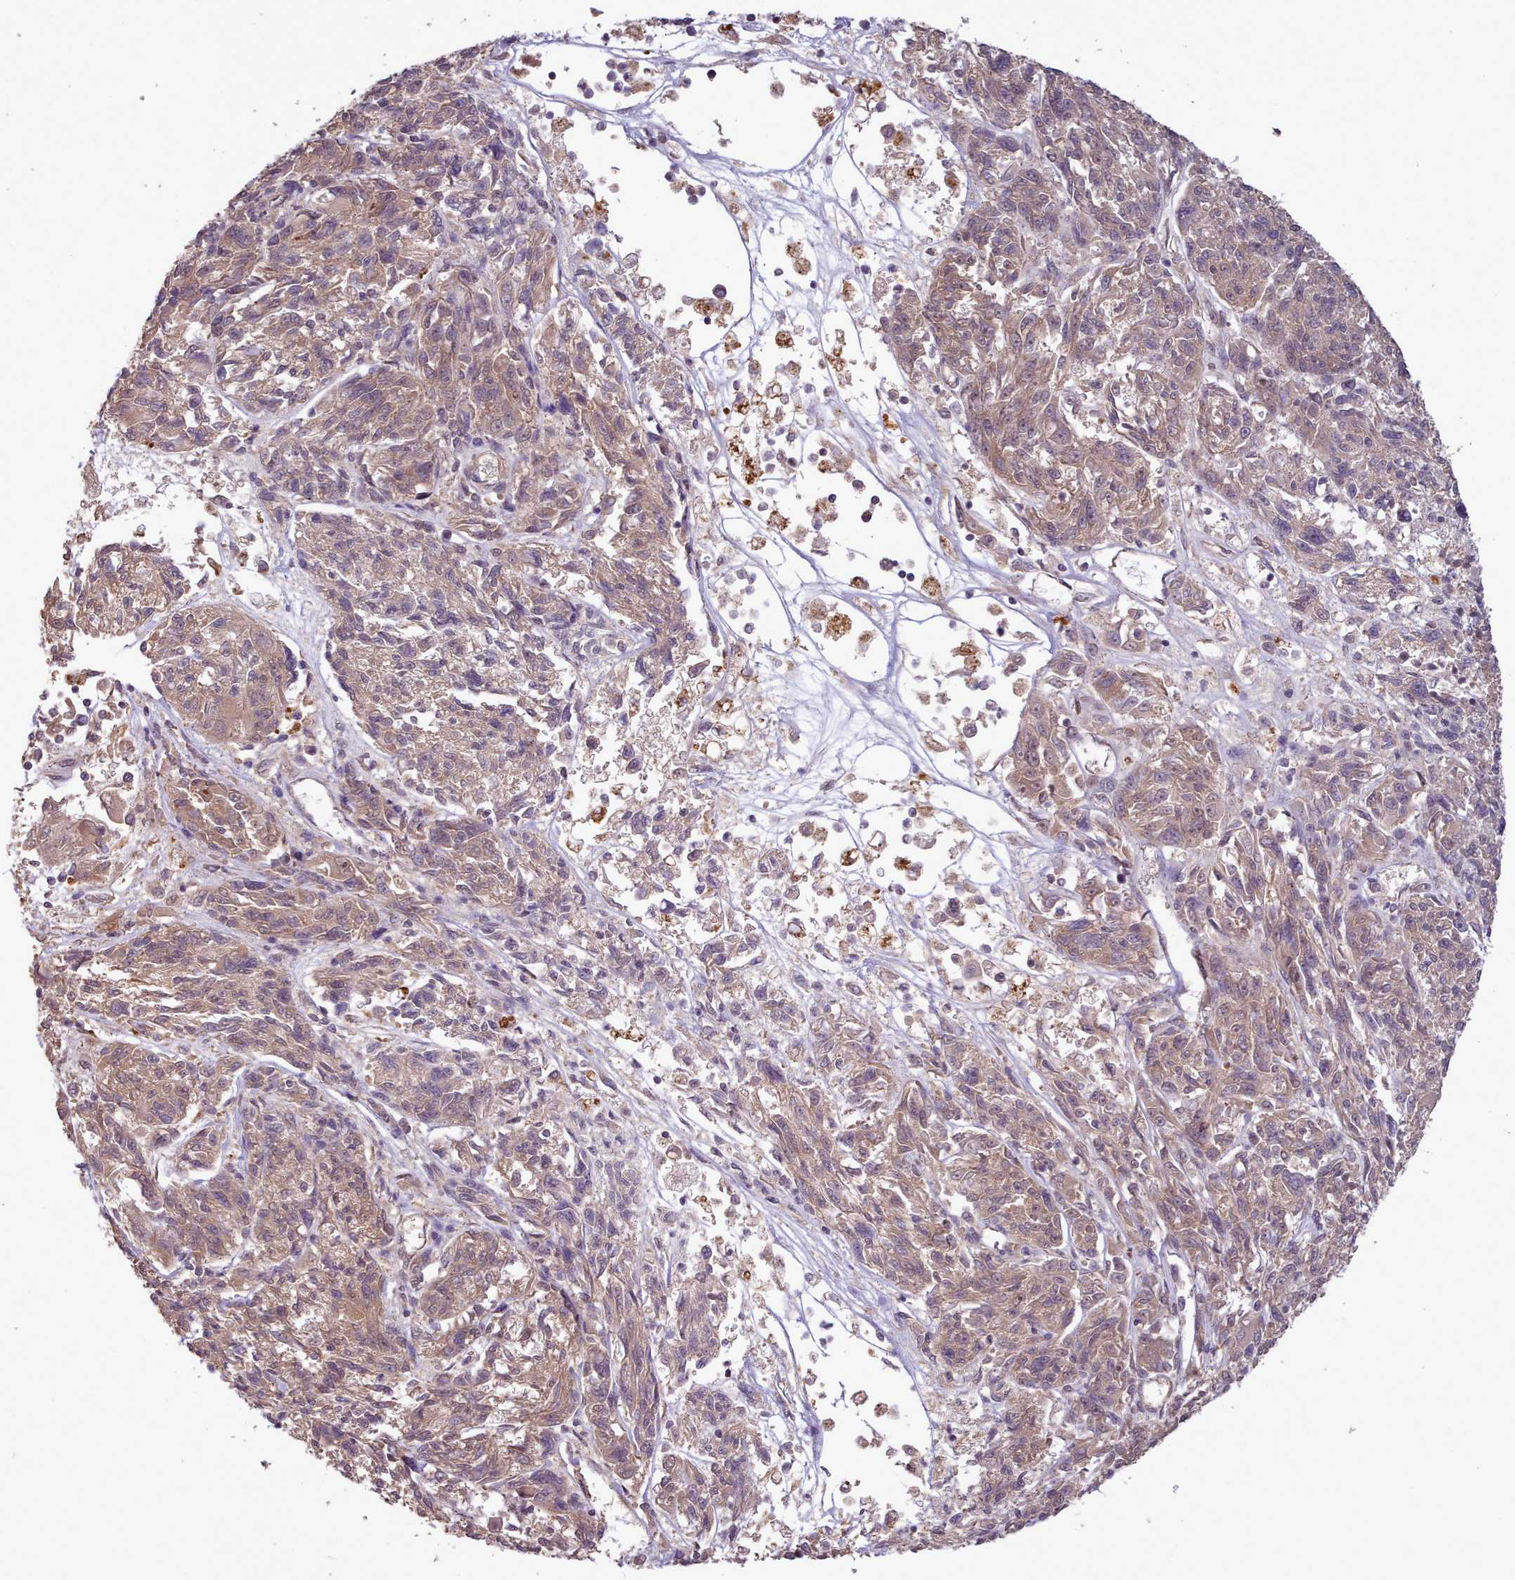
{"staining": {"intensity": "moderate", "quantity": "25%-75%", "location": "cytoplasmic/membranous,nuclear"}, "tissue": "melanoma", "cell_type": "Tumor cells", "image_type": "cancer", "snomed": [{"axis": "morphology", "description": "Malignant melanoma, NOS"}, {"axis": "topography", "description": "Skin"}], "caption": "This is an image of immunohistochemistry (IHC) staining of malignant melanoma, which shows moderate positivity in the cytoplasmic/membranous and nuclear of tumor cells.", "gene": "CDC6", "patient": {"sex": "male", "age": 53}}